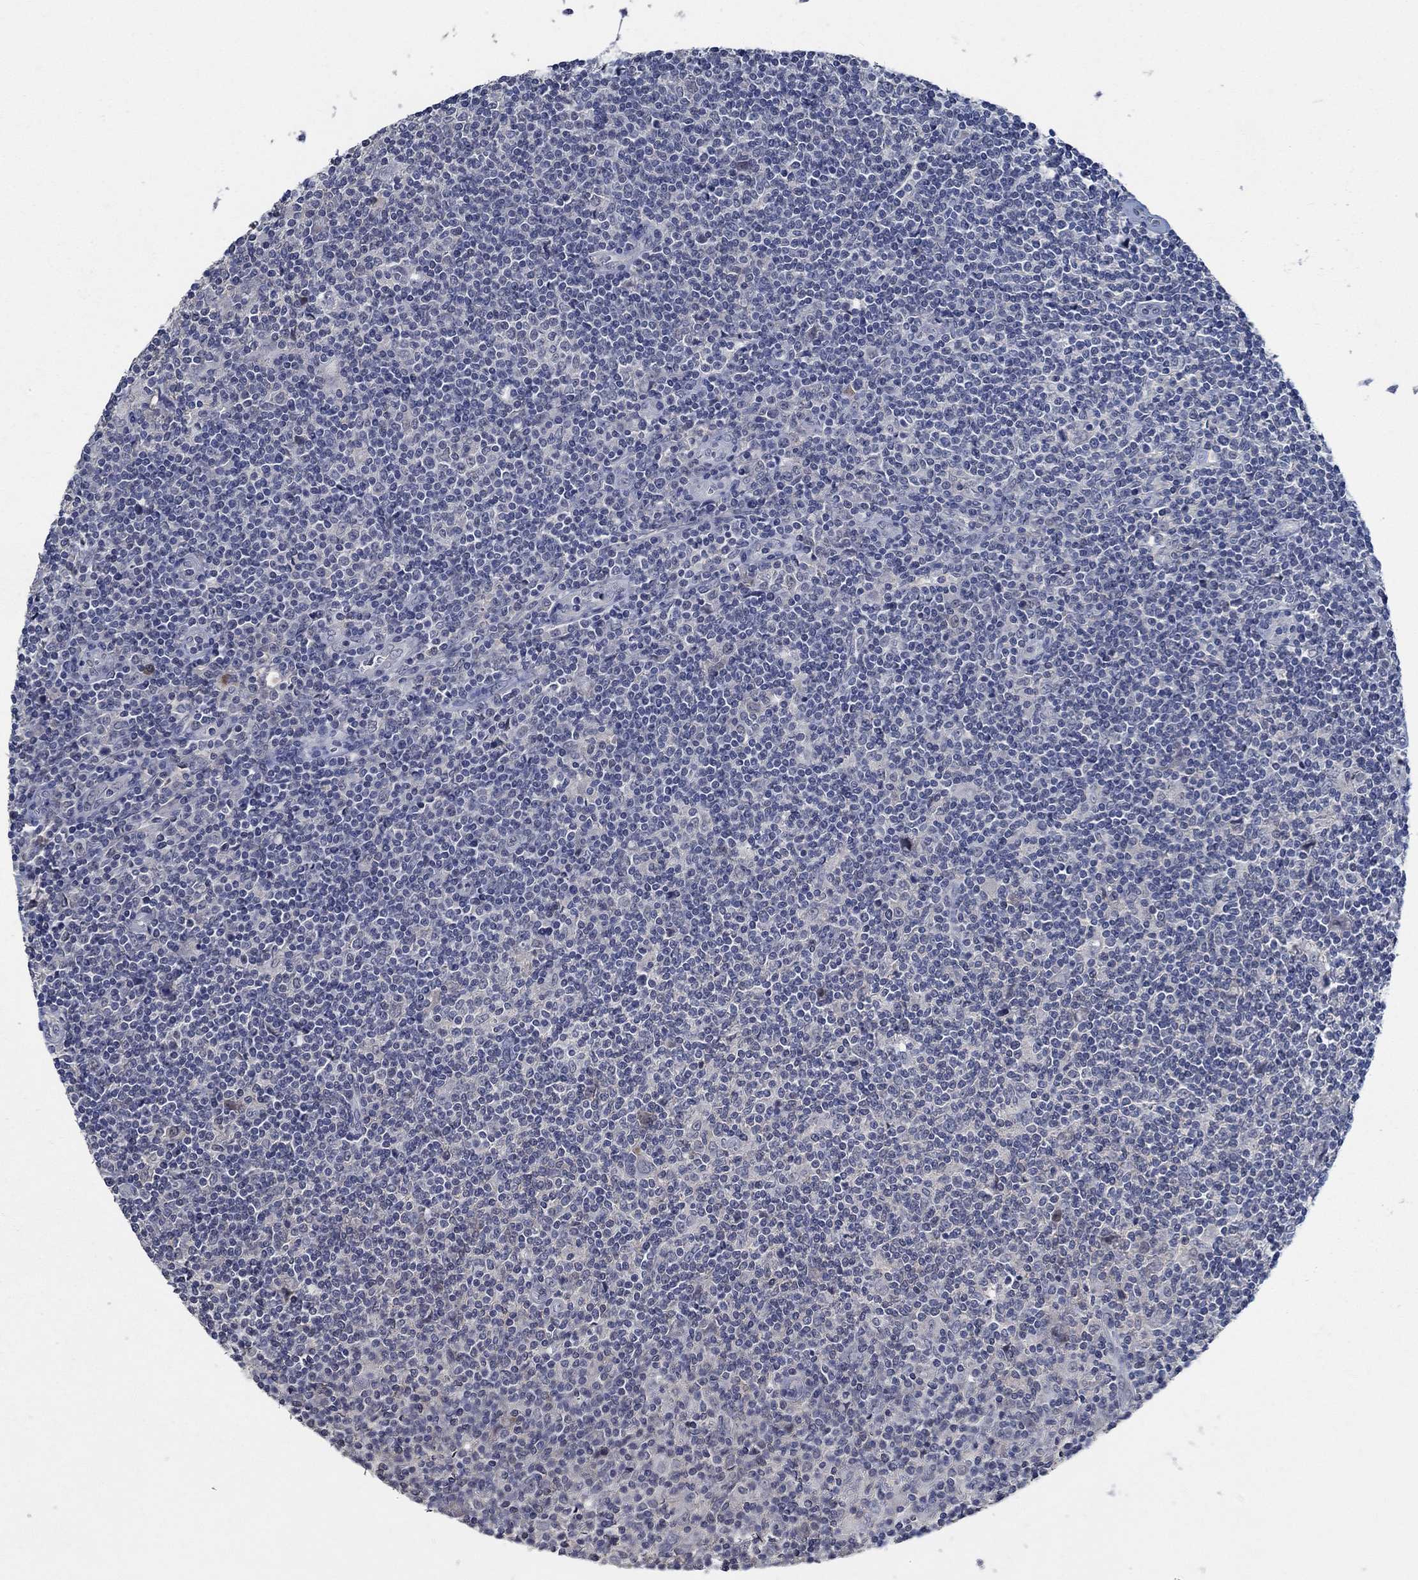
{"staining": {"intensity": "negative", "quantity": "none", "location": "none"}, "tissue": "lymphoma", "cell_type": "Tumor cells", "image_type": "cancer", "snomed": [{"axis": "morphology", "description": "Hodgkin's disease, NOS"}, {"axis": "topography", "description": "Lymph node"}], "caption": "Photomicrograph shows no significant protein expression in tumor cells of Hodgkin's disease. (DAB IHC visualized using brightfield microscopy, high magnification).", "gene": "OBSCN", "patient": {"sex": "male", "age": 40}}